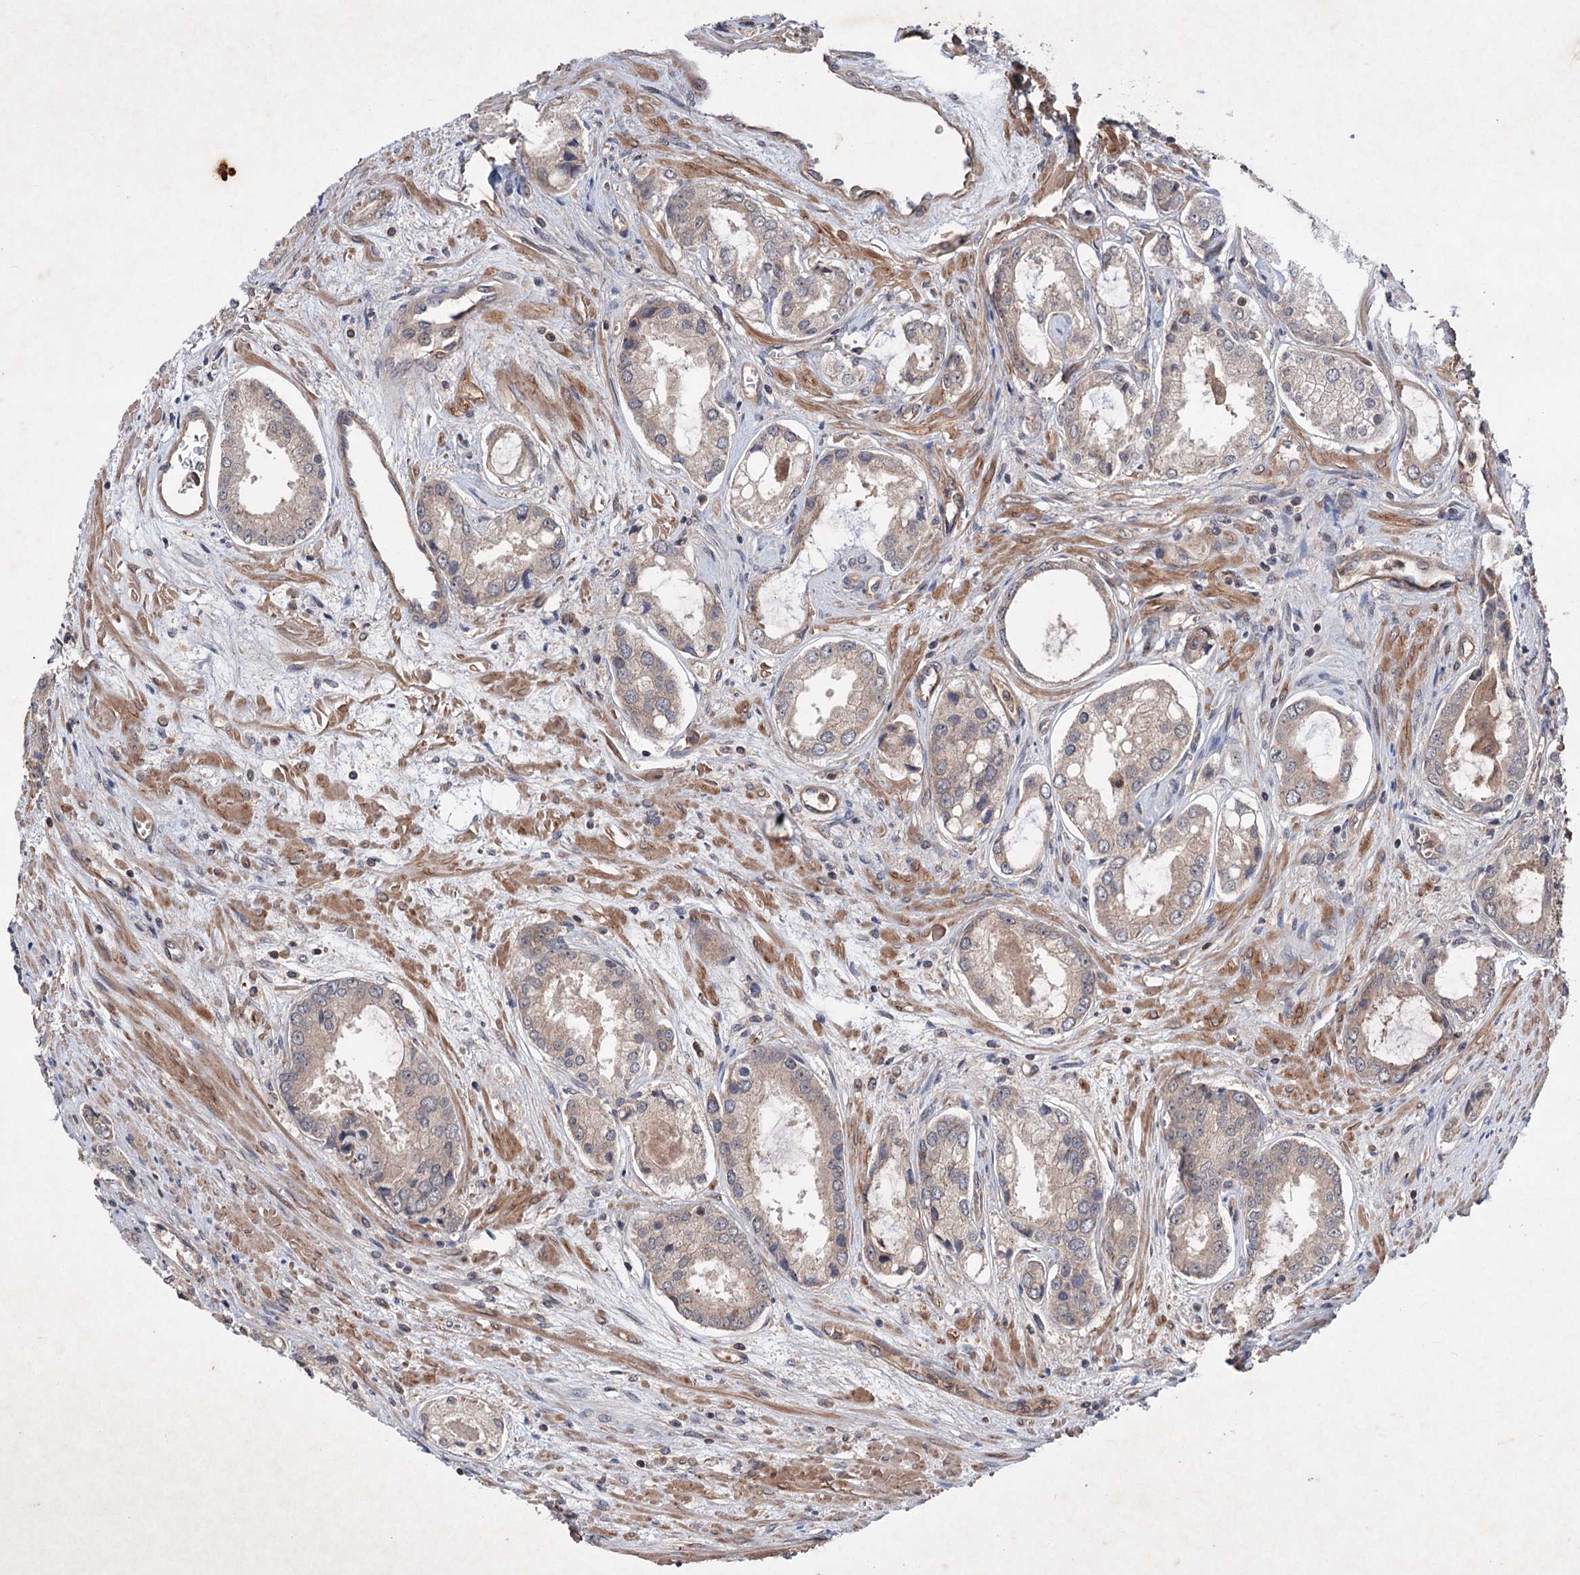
{"staining": {"intensity": "weak", "quantity": ">75%", "location": "cytoplasmic/membranous"}, "tissue": "prostate cancer", "cell_type": "Tumor cells", "image_type": "cancer", "snomed": [{"axis": "morphology", "description": "Adenocarcinoma, Low grade"}, {"axis": "topography", "description": "Prostate"}], "caption": "The immunohistochemical stain shows weak cytoplasmic/membranous expression in tumor cells of prostate cancer (low-grade adenocarcinoma) tissue.", "gene": "ADK", "patient": {"sex": "male", "age": 68}}